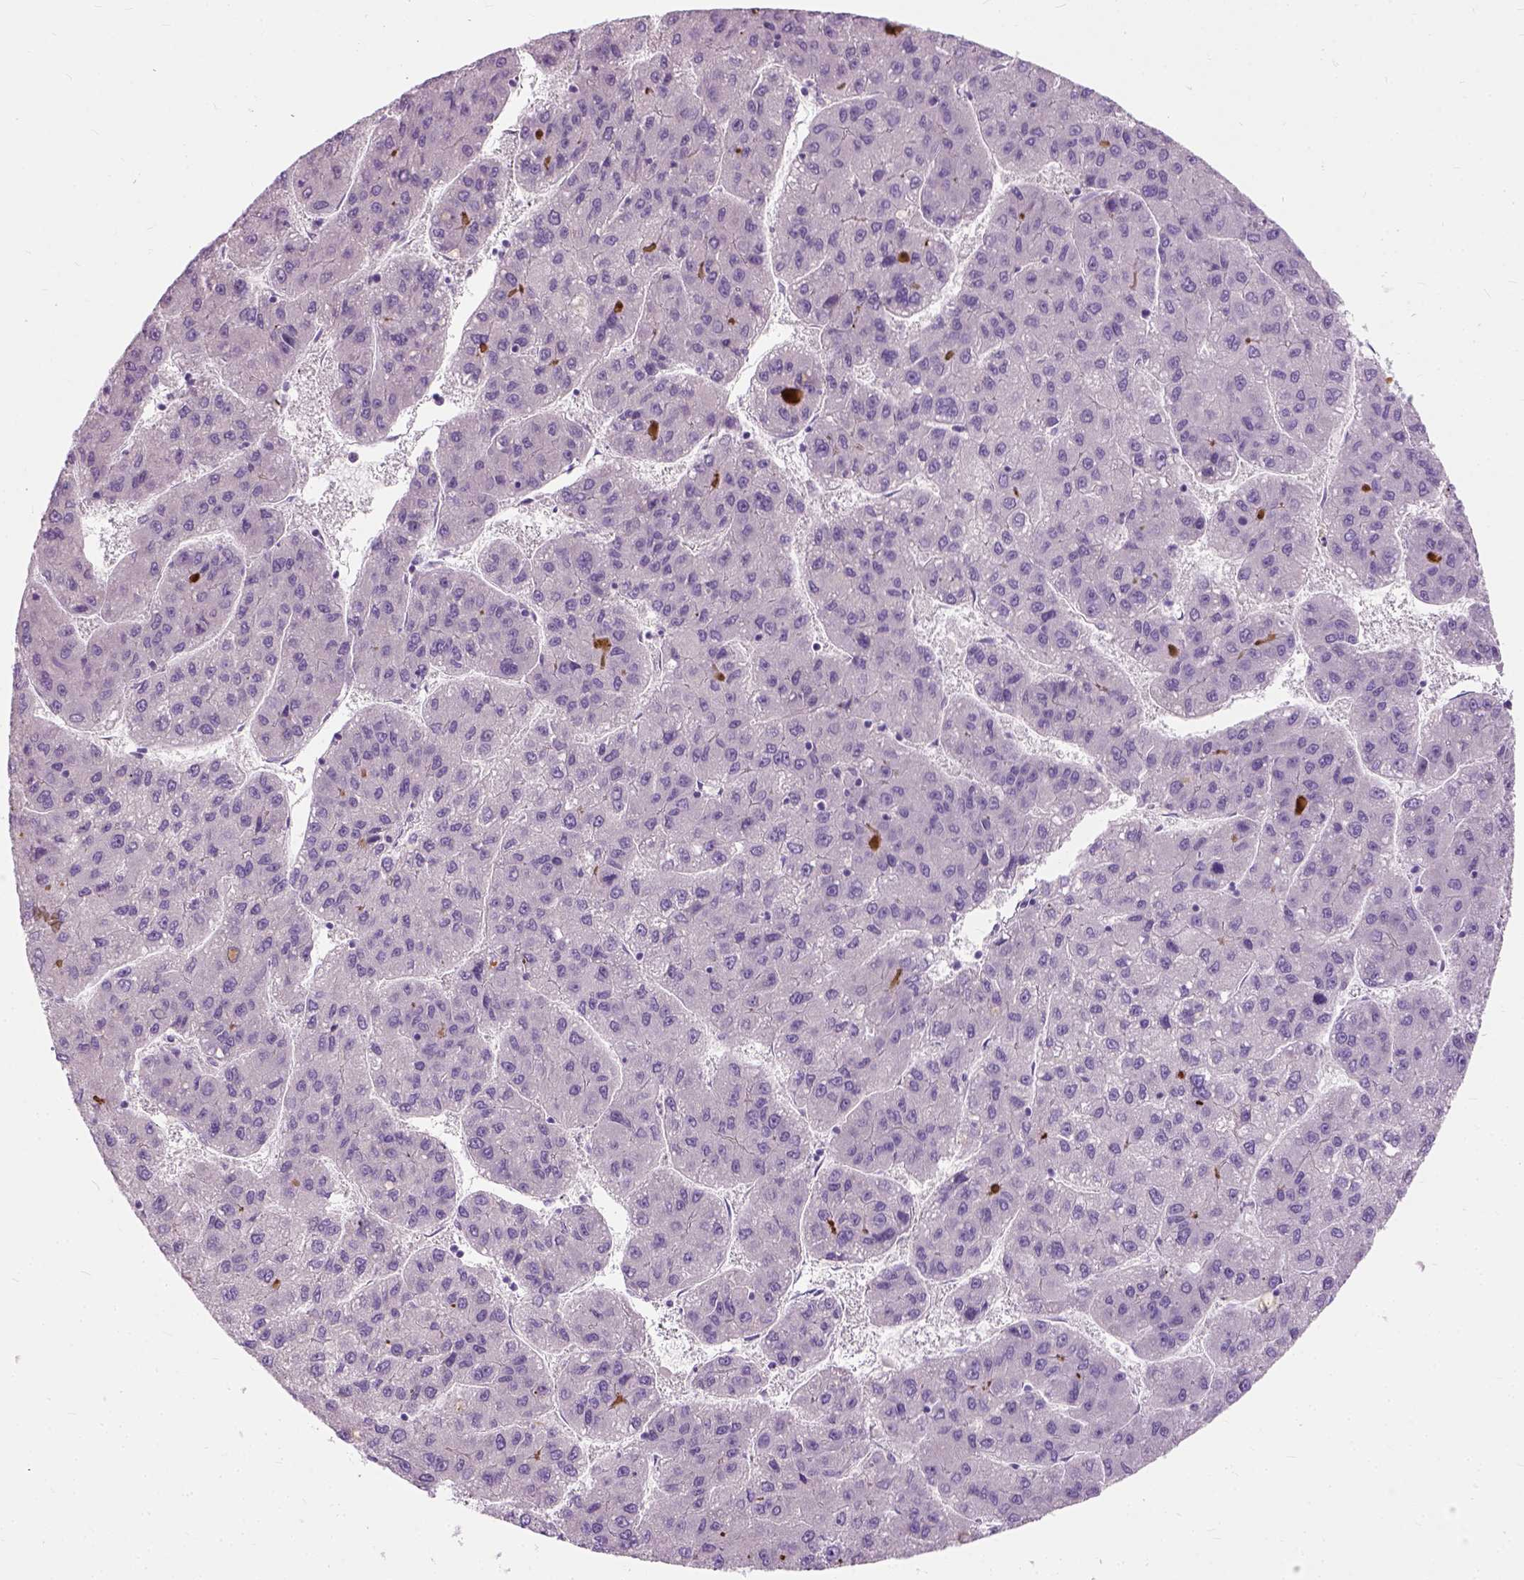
{"staining": {"intensity": "negative", "quantity": "none", "location": "none"}, "tissue": "liver cancer", "cell_type": "Tumor cells", "image_type": "cancer", "snomed": [{"axis": "morphology", "description": "Carcinoma, Hepatocellular, NOS"}, {"axis": "topography", "description": "Liver"}], "caption": "Immunohistochemical staining of human liver cancer exhibits no significant expression in tumor cells.", "gene": "TRIM72", "patient": {"sex": "female", "age": 82}}